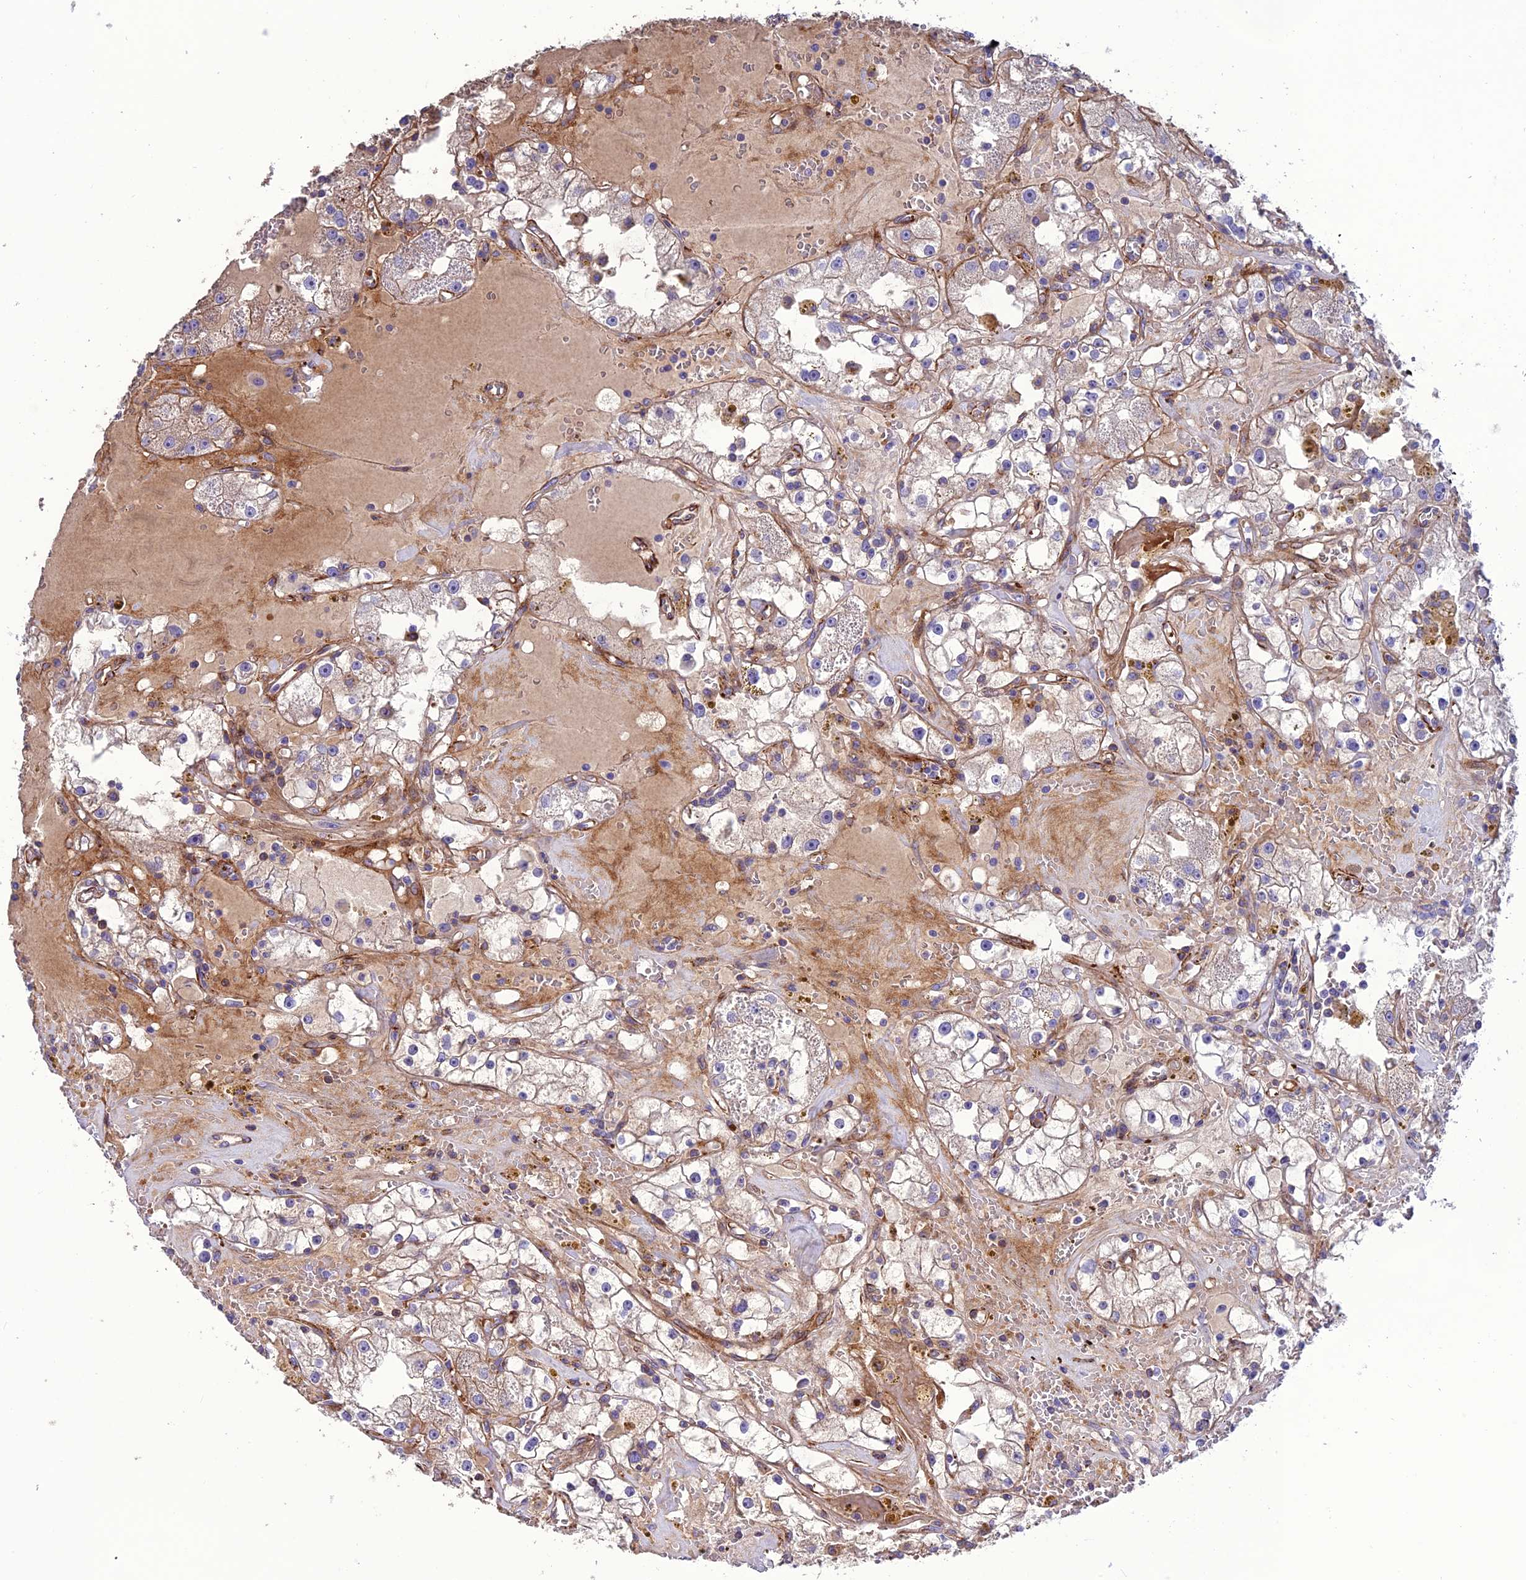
{"staining": {"intensity": "moderate", "quantity": "<25%", "location": "cytoplasmic/membranous"}, "tissue": "renal cancer", "cell_type": "Tumor cells", "image_type": "cancer", "snomed": [{"axis": "morphology", "description": "Adenocarcinoma, NOS"}, {"axis": "topography", "description": "Kidney"}], "caption": "Moderate cytoplasmic/membranous protein expression is appreciated in about <25% of tumor cells in adenocarcinoma (renal).", "gene": "REX1BD", "patient": {"sex": "male", "age": 56}}